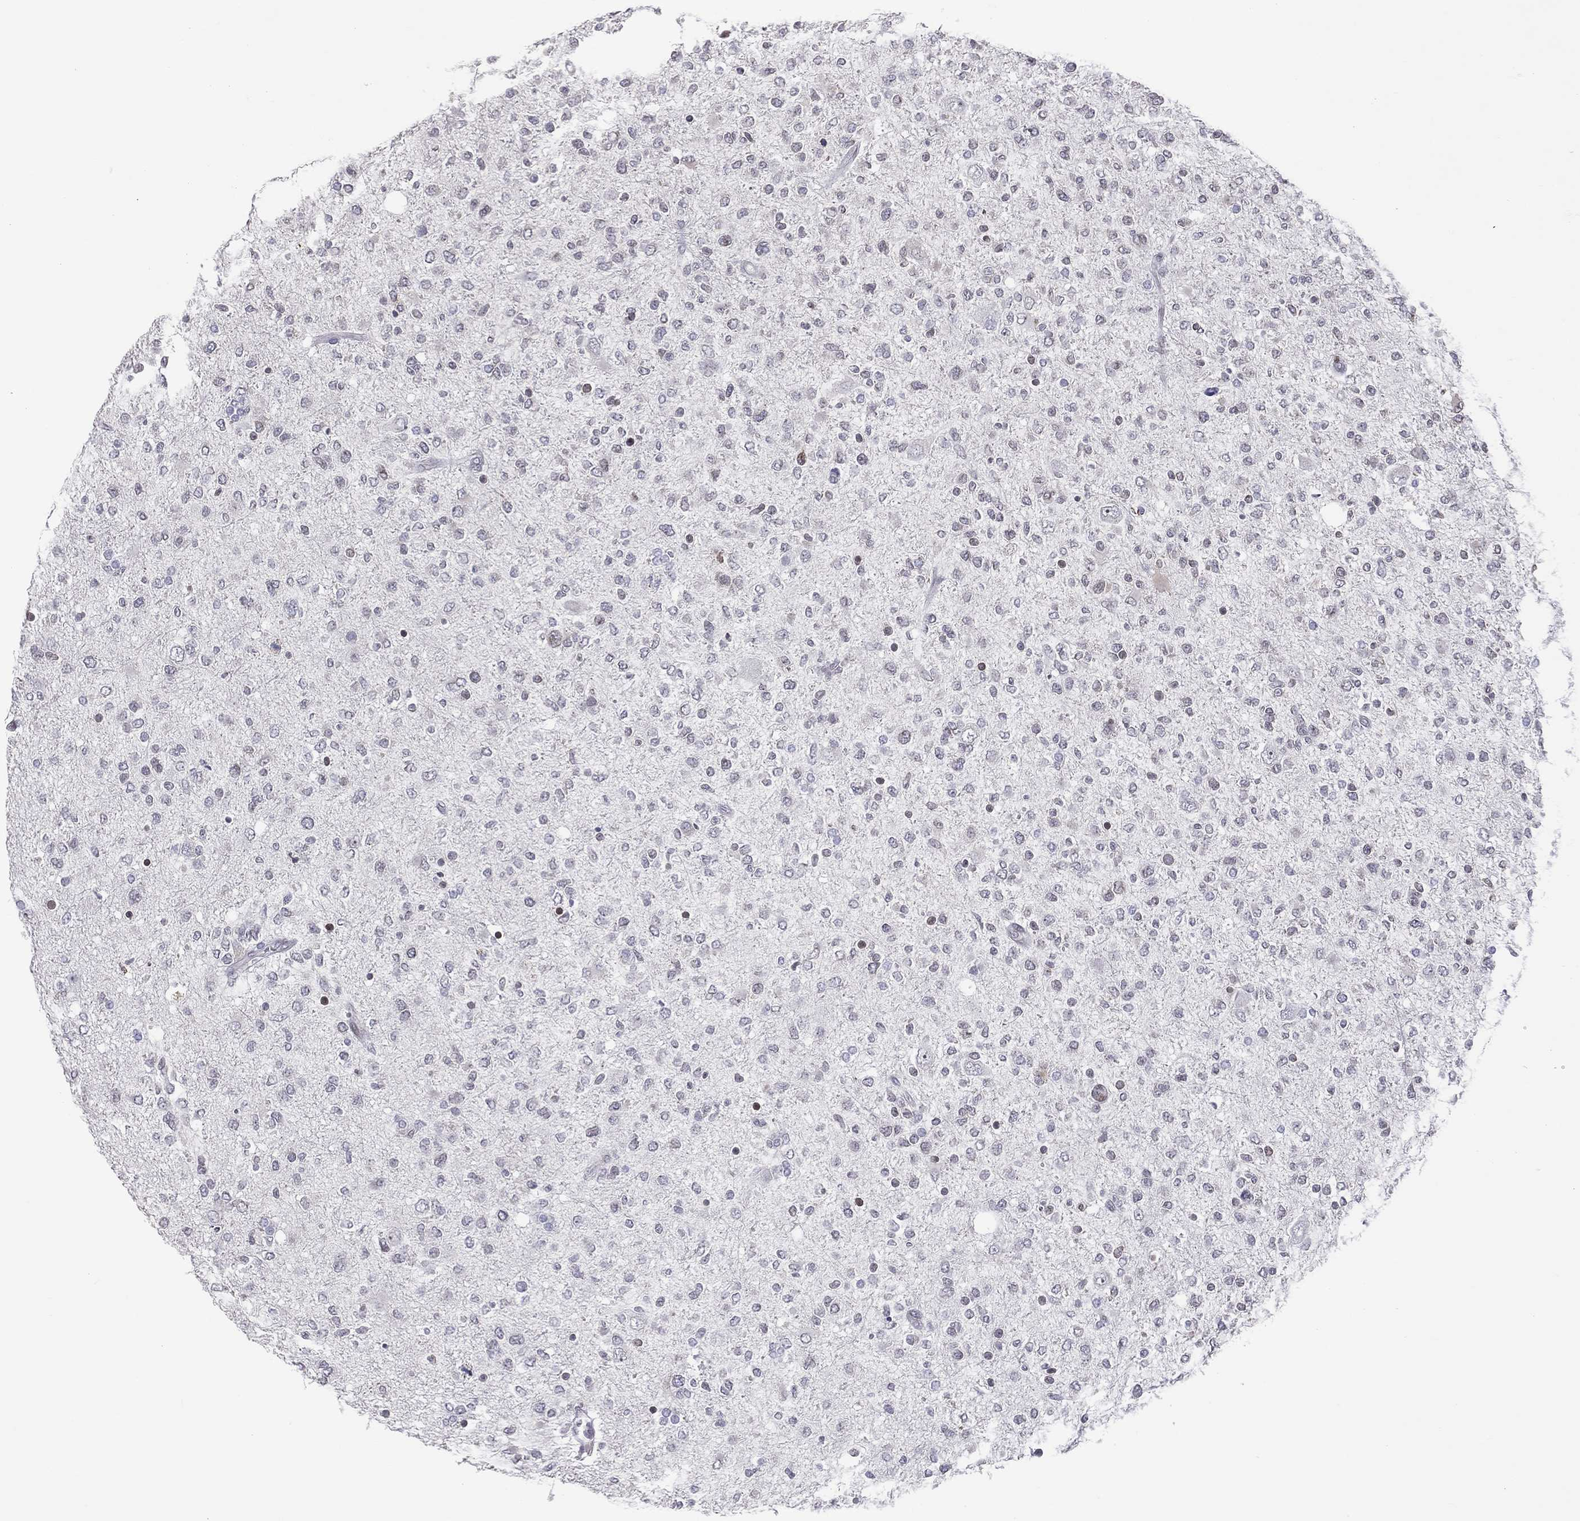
{"staining": {"intensity": "moderate", "quantity": "<25%", "location": "nuclear"}, "tissue": "glioma", "cell_type": "Tumor cells", "image_type": "cancer", "snomed": [{"axis": "morphology", "description": "Glioma, malignant, High grade"}, {"axis": "topography", "description": "Cerebral cortex"}], "caption": "A micrograph of human malignant high-grade glioma stained for a protein reveals moderate nuclear brown staining in tumor cells.", "gene": "DBF4B", "patient": {"sex": "male", "age": 70}}